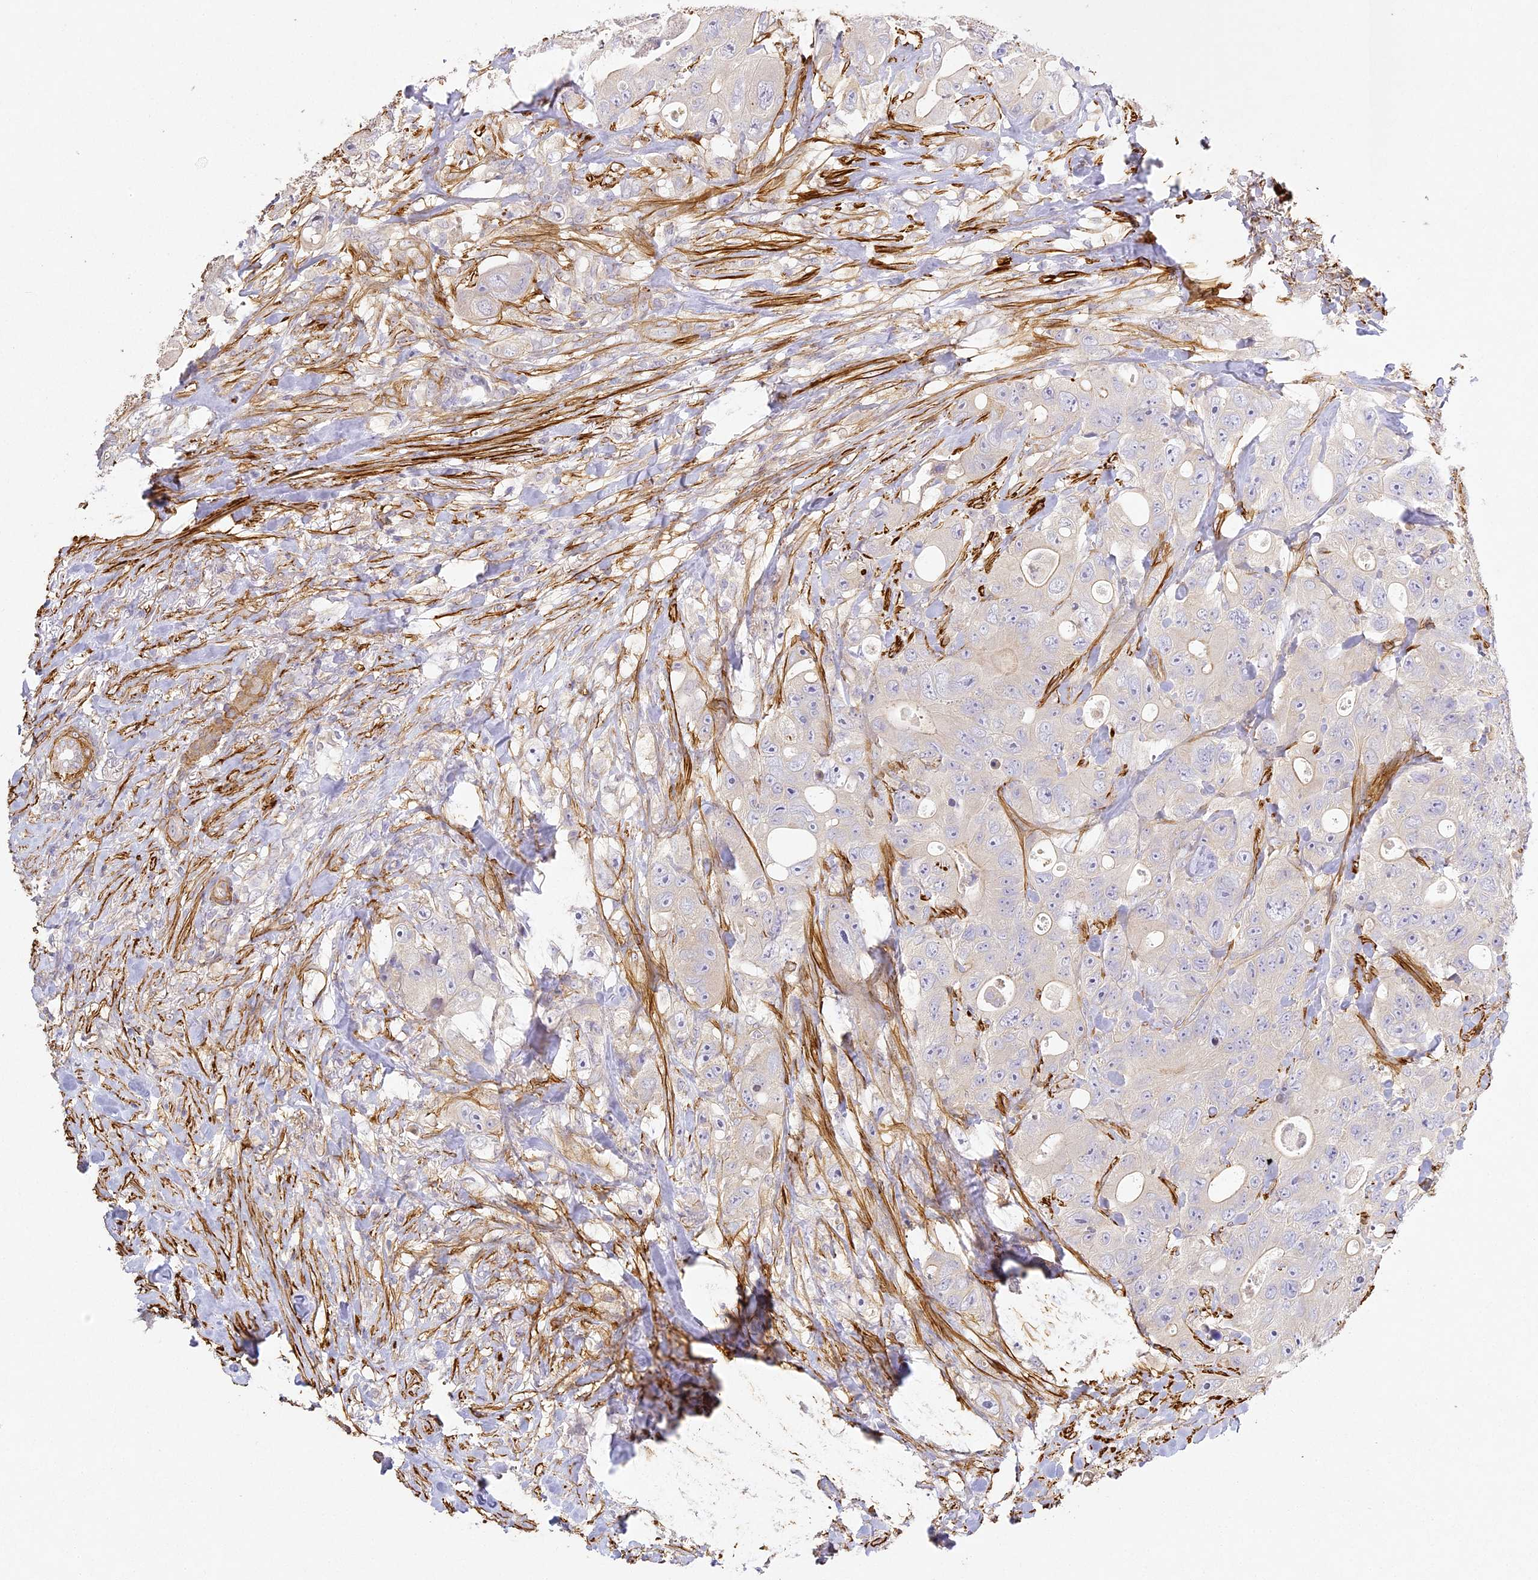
{"staining": {"intensity": "negative", "quantity": "none", "location": "none"}, "tissue": "colorectal cancer", "cell_type": "Tumor cells", "image_type": "cancer", "snomed": [{"axis": "morphology", "description": "Adenocarcinoma, NOS"}, {"axis": "topography", "description": "Colon"}], "caption": "High power microscopy image of an IHC micrograph of colorectal cancer (adenocarcinoma), revealing no significant staining in tumor cells.", "gene": "MED28", "patient": {"sex": "female", "age": 46}}